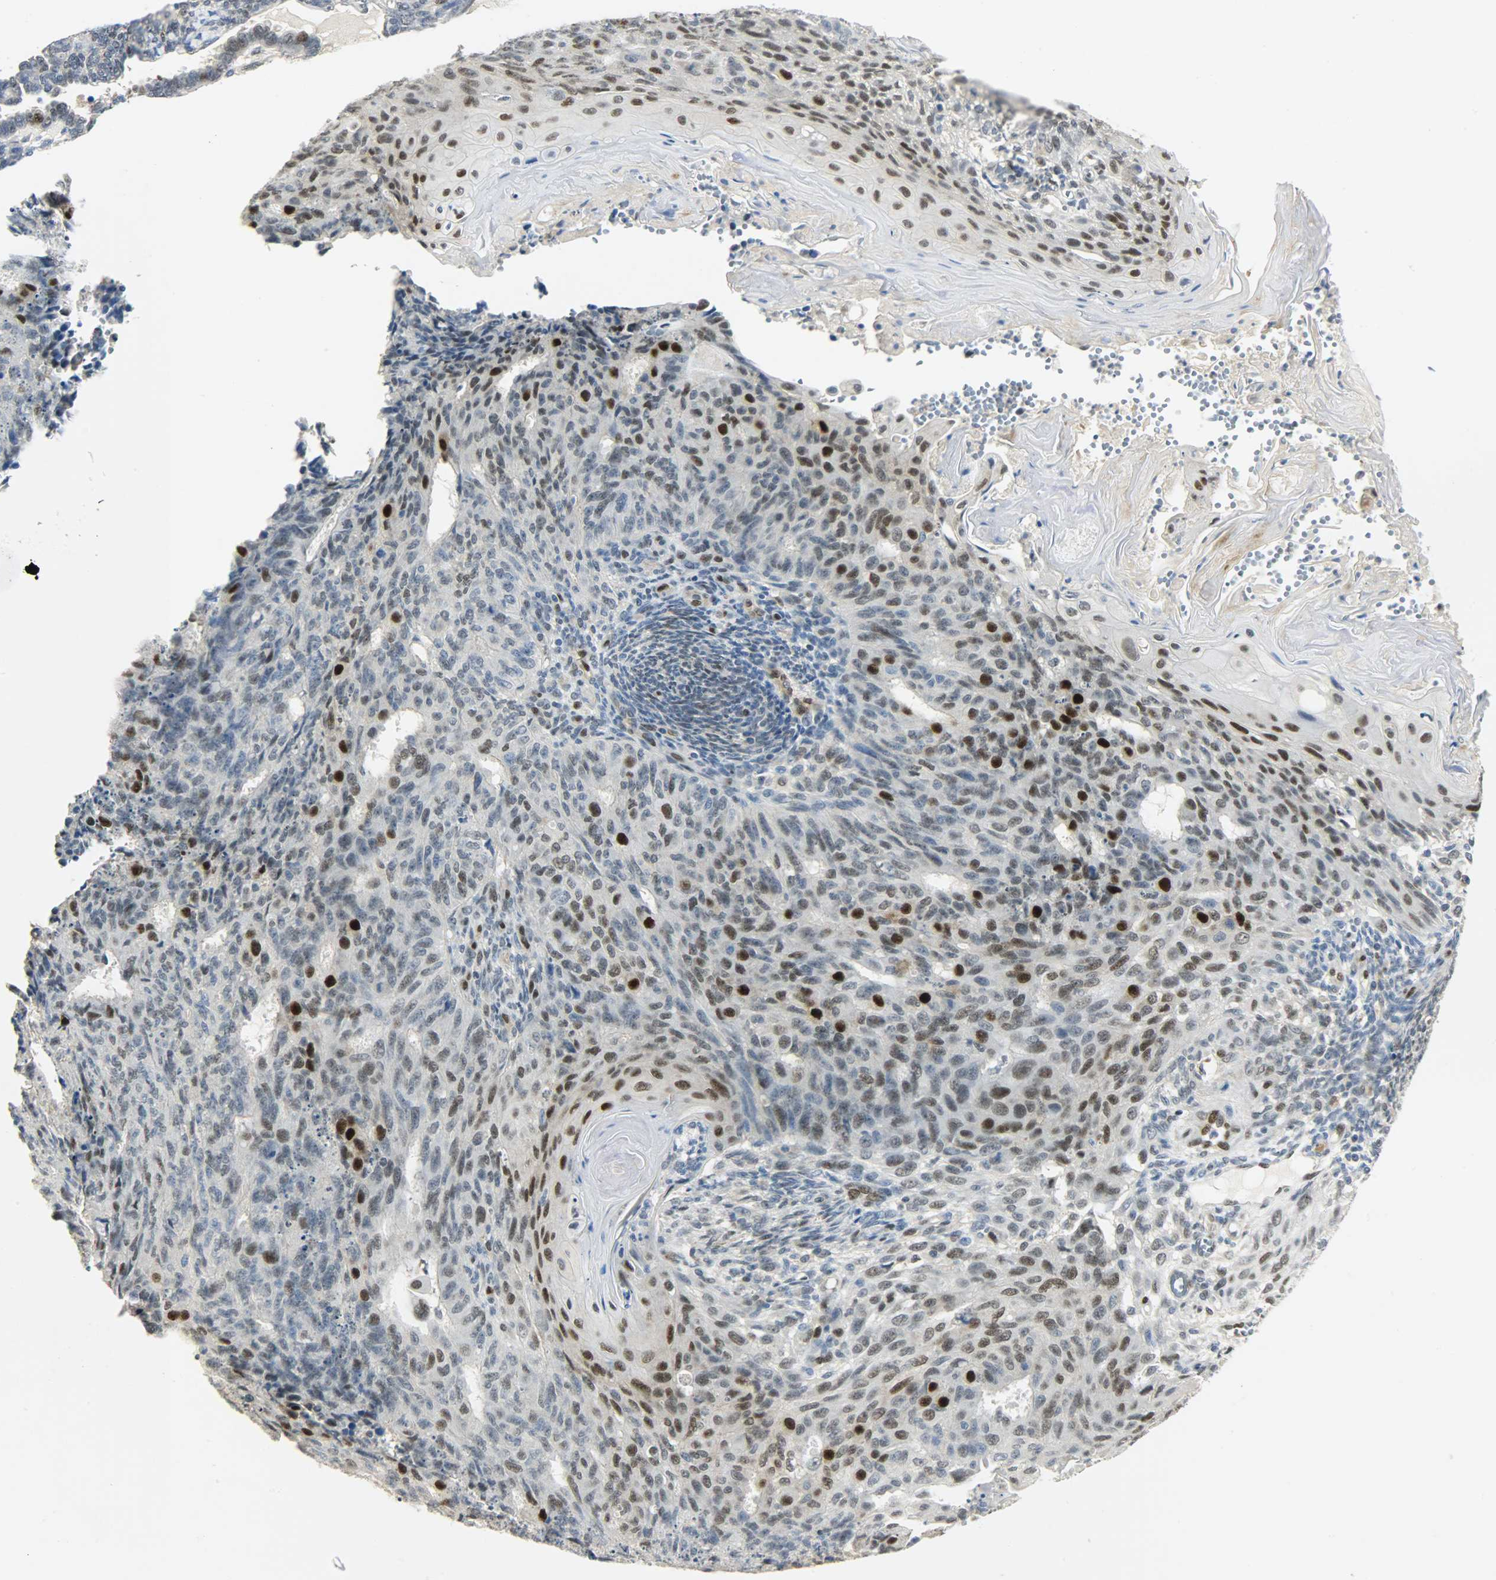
{"staining": {"intensity": "strong", "quantity": "<25%", "location": "nuclear"}, "tissue": "endometrial cancer", "cell_type": "Tumor cells", "image_type": "cancer", "snomed": [{"axis": "morphology", "description": "Neoplasm, malignant, NOS"}, {"axis": "topography", "description": "Endometrium"}], "caption": "Protein analysis of neoplasm (malignant) (endometrial) tissue reveals strong nuclear positivity in approximately <25% of tumor cells.", "gene": "NPEPL1", "patient": {"sex": "female", "age": 74}}